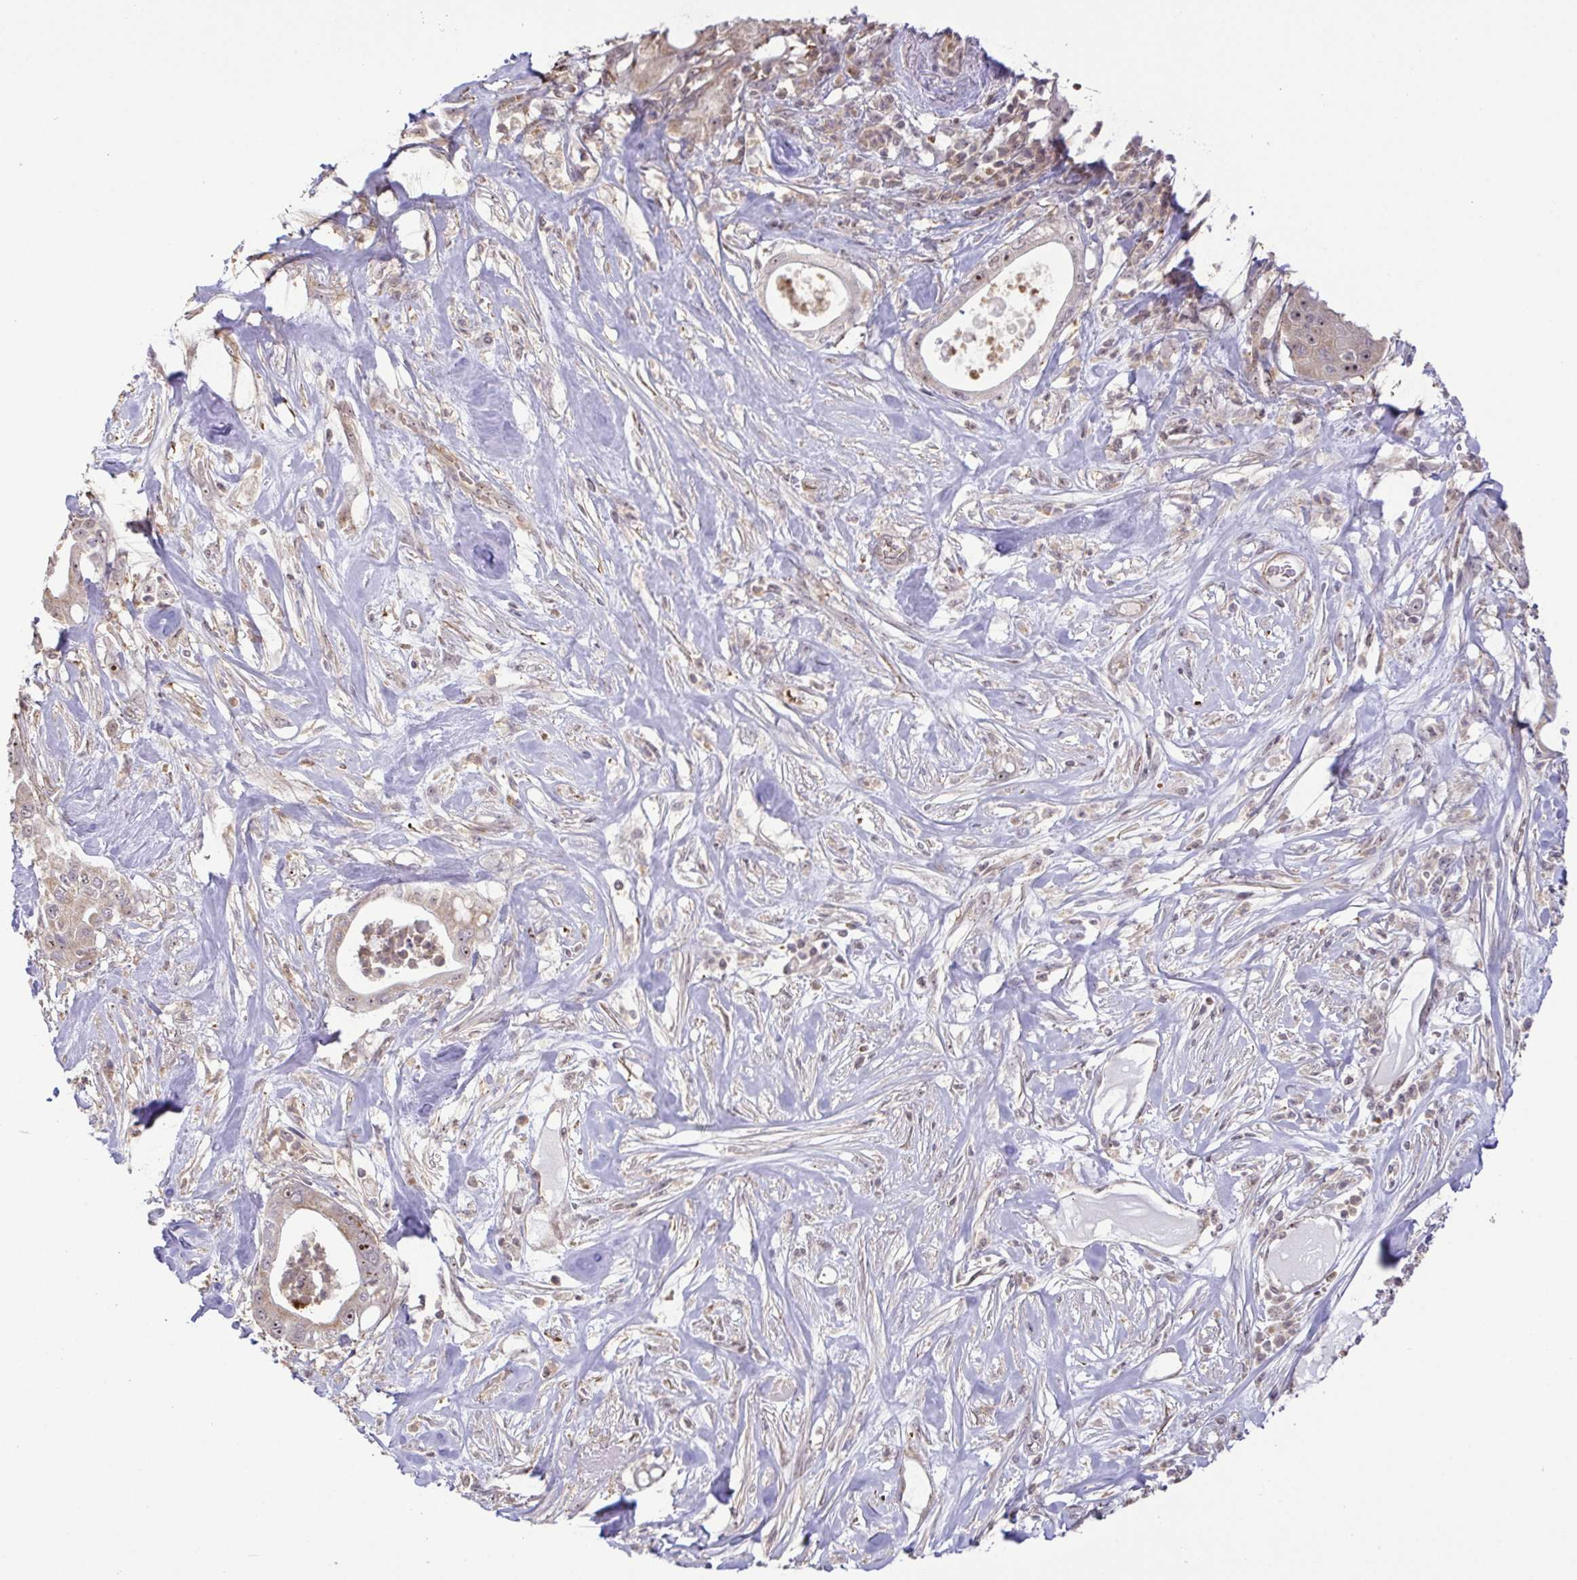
{"staining": {"intensity": "moderate", "quantity": "25%-75%", "location": "cytoplasmic/membranous,nuclear"}, "tissue": "pancreatic cancer", "cell_type": "Tumor cells", "image_type": "cancer", "snomed": [{"axis": "morphology", "description": "Adenocarcinoma, NOS"}, {"axis": "topography", "description": "Pancreas"}], "caption": "A brown stain highlights moderate cytoplasmic/membranous and nuclear staining of a protein in pancreatic adenocarcinoma tumor cells.", "gene": "RSL24D1", "patient": {"sex": "male", "age": 71}}